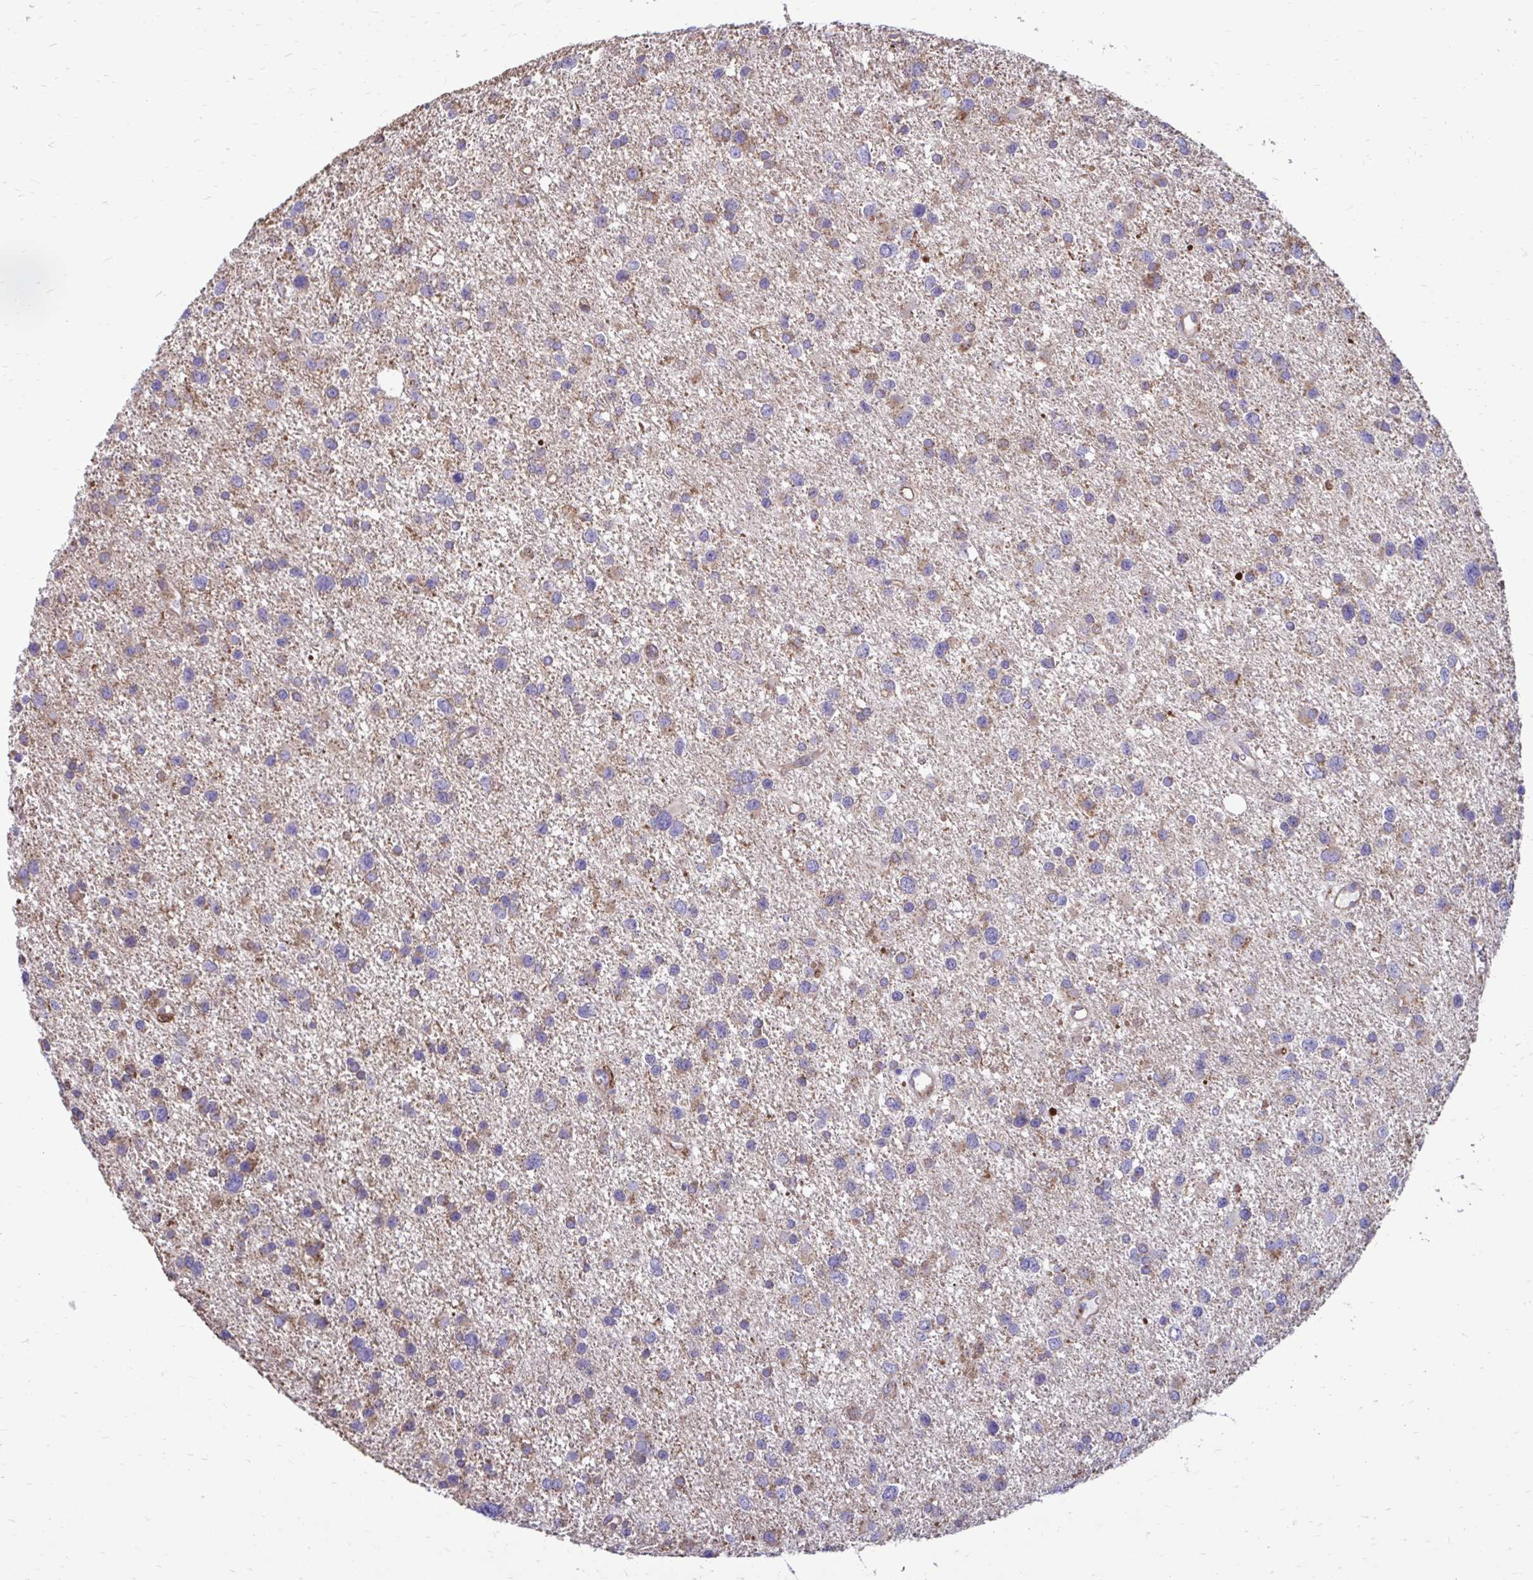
{"staining": {"intensity": "weak", "quantity": "<25%", "location": "cytoplasmic/membranous"}, "tissue": "glioma", "cell_type": "Tumor cells", "image_type": "cancer", "snomed": [{"axis": "morphology", "description": "Glioma, malignant, Low grade"}, {"axis": "topography", "description": "Brain"}], "caption": "This is an immunohistochemistry (IHC) histopathology image of low-grade glioma (malignant). There is no positivity in tumor cells.", "gene": "CLTA", "patient": {"sex": "female", "age": 55}}